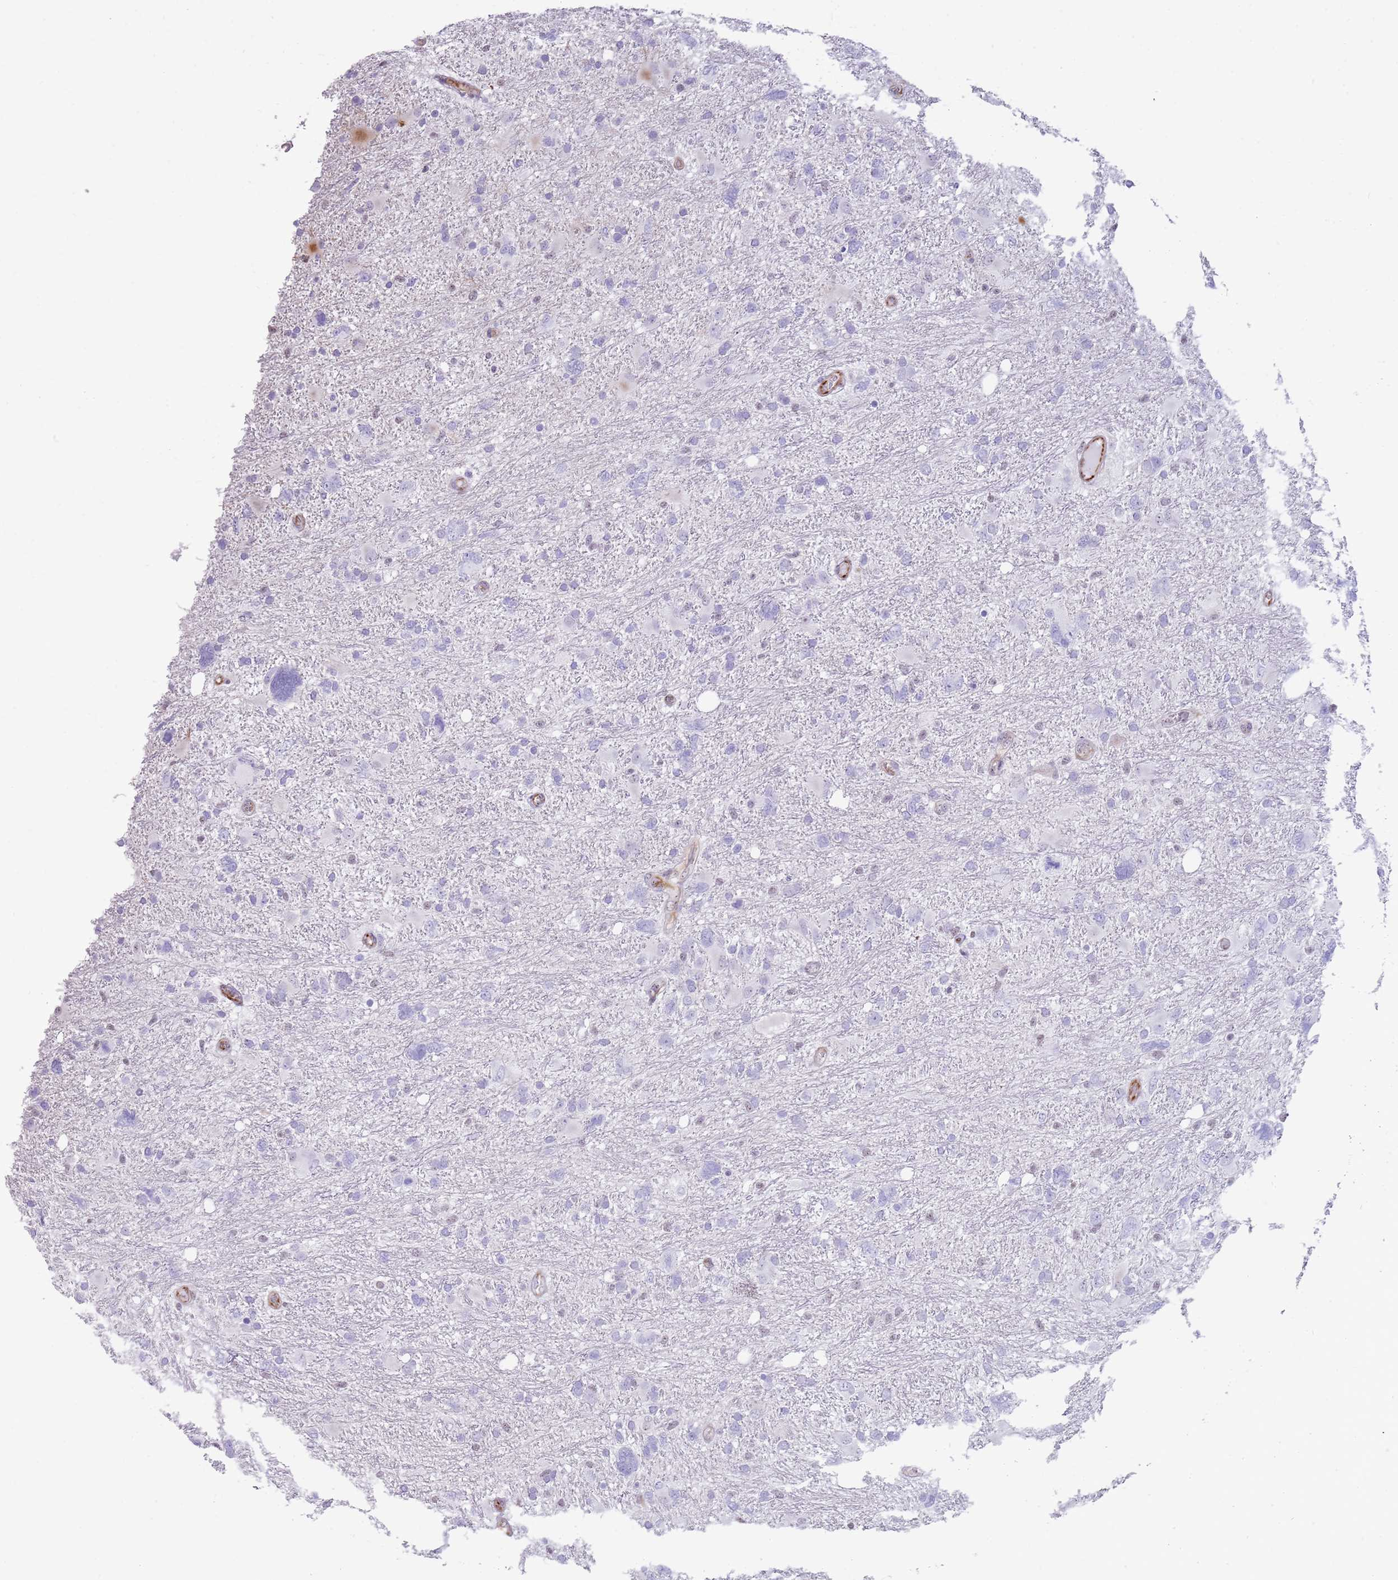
{"staining": {"intensity": "negative", "quantity": "none", "location": "none"}, "tissue": "glioma", "cell_type": "Tumor cells", "image_type": "cancer", "snomed": [{"axis": "morphology", "description": "Glioma, malignant, High grade"}, {"axis": "topography", "description": "Brain"}], "caption": "Tumor cells show no significant protein expression in malignant glioma (high-grade). (DAB (3,3'-diaminobenzidine) IHC visualized using brightfield microscopy, high magnification).", "gene": "NBPF3", "patient": {"sex": "male", "age": 61}}